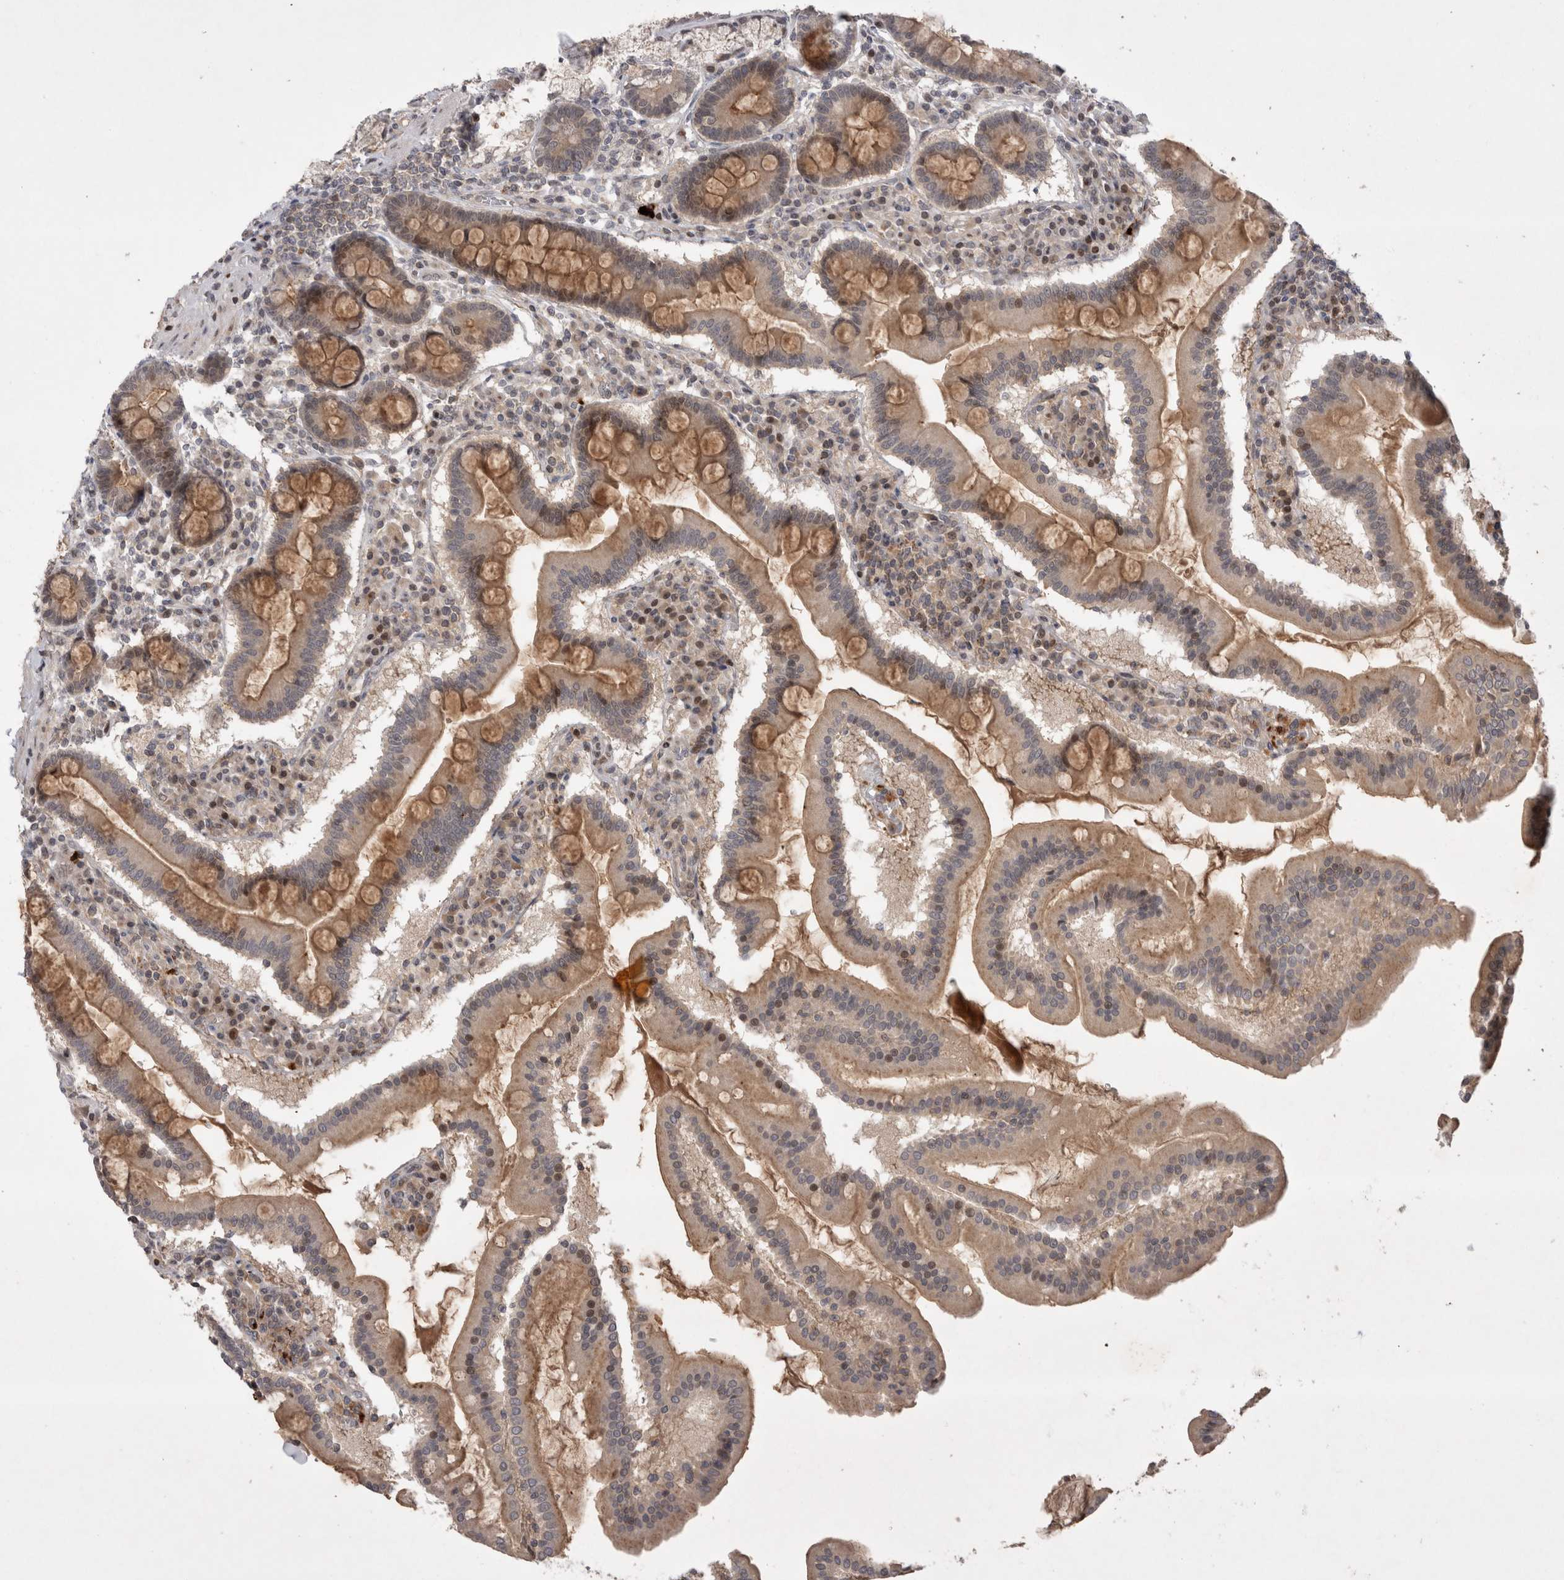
{"staining": {"intensity": "moderate", "quantity": ">75%", "location": "cytoplasmic/membranous,nuclear"}, "tissue": "duodenum", "cell_type": "Glandular cells", "image_type": "normal", "snomed": [{"axis": "morphology", "description": "Normal tissue, NOS"}, {"axis": "topography", "description": "Duodenum"}], "caption": "Normal duodenum shows moderate cytoplasmic/membranous,nuclear expression in about >75% of glandular cells, visualized by immunohistochemistry.", "gene": "PLEKHM1", "patient": {"sex": "male", "age": 50}}